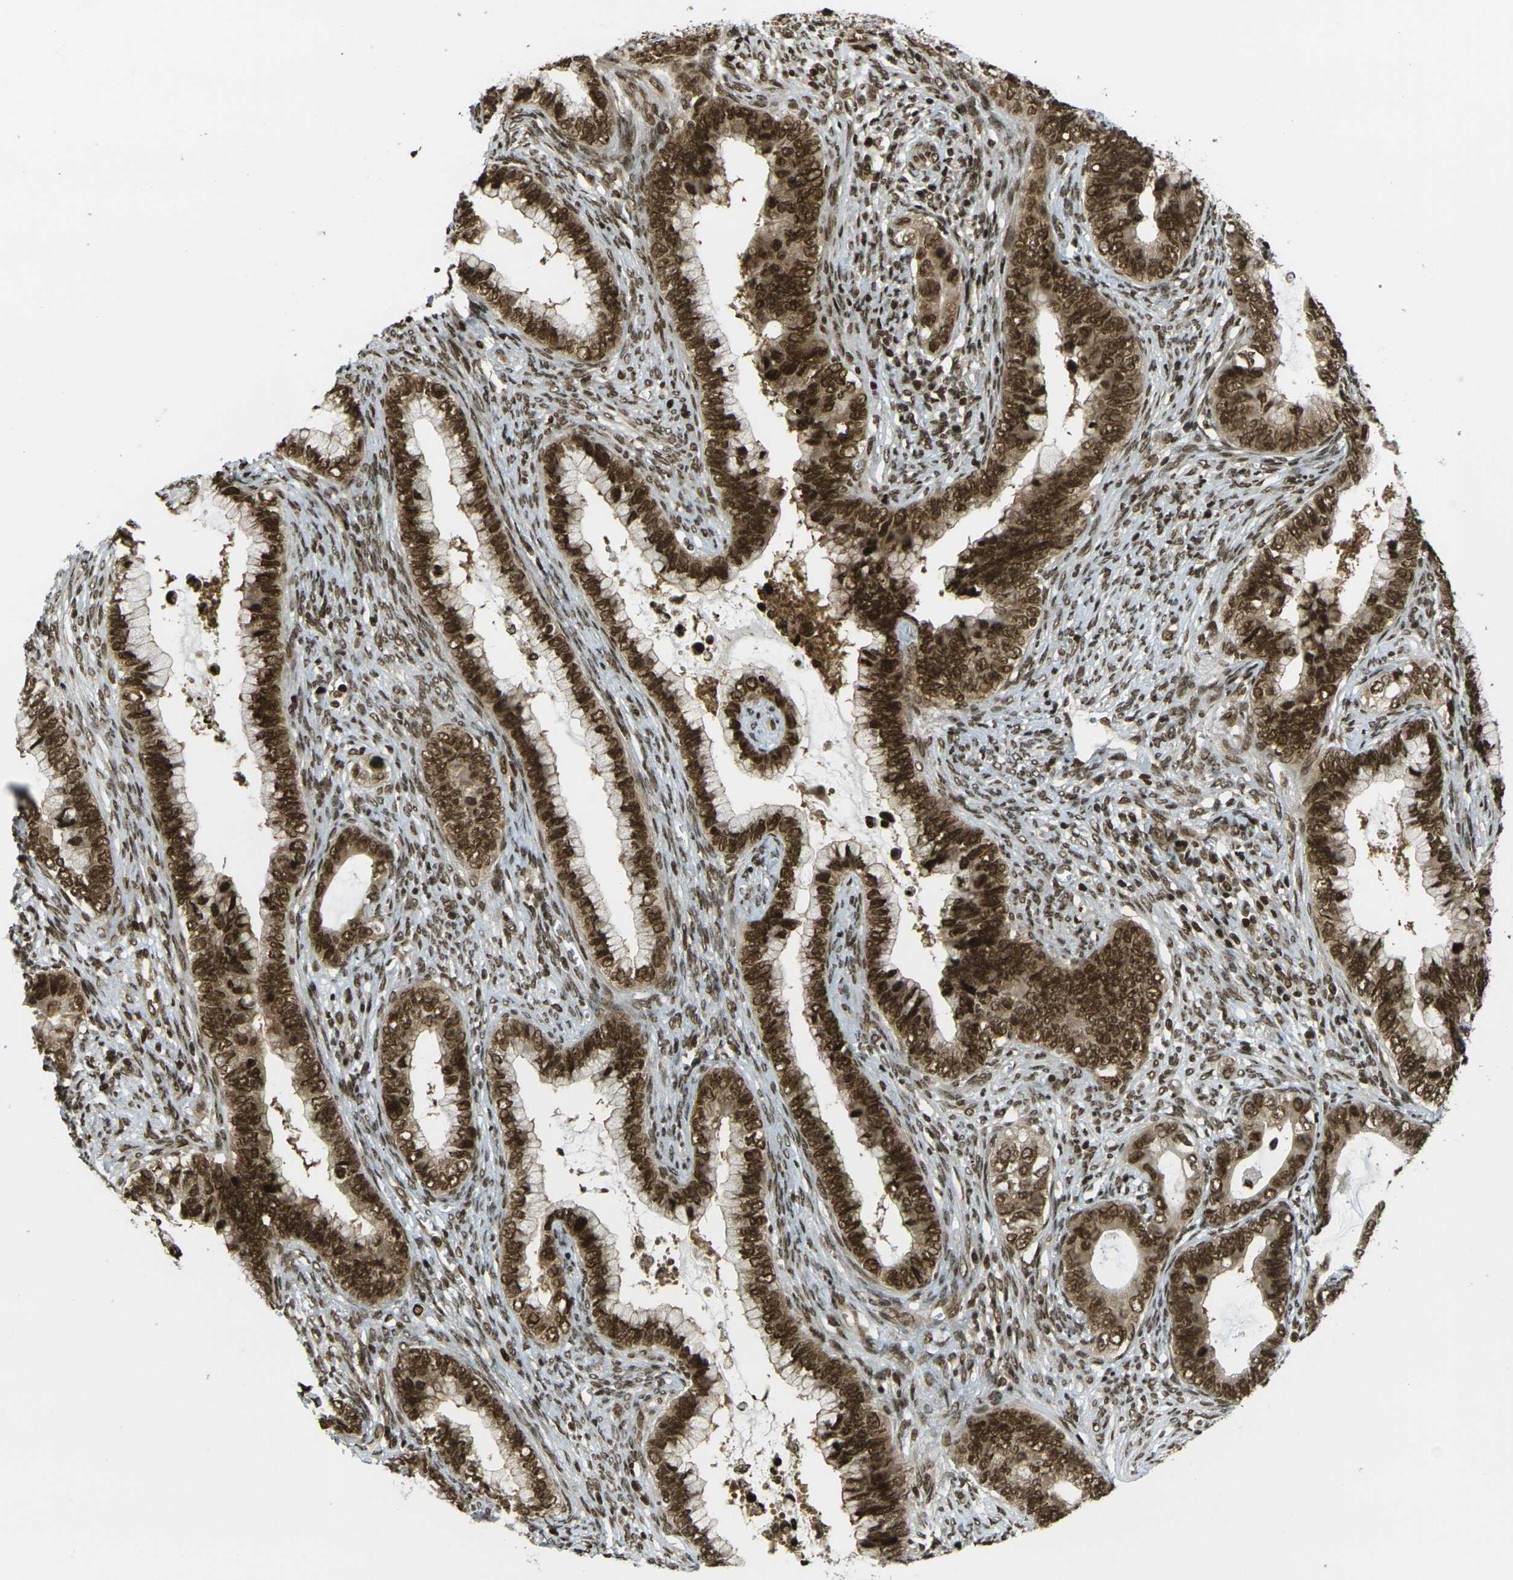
{"staining": {"intensity": "strong", "quantity": ">75%", "location": "cytoplasmic/membranous,nuclear"}, "tissue": "cervical cancer", "cell_type": "Tumor cells", "image_type": "cancer", "snomed": [{"axis": "morphology", "description": "Adenocarcinoma, NOS"}, {"axis": "topography", "description": "Cervix"}], "caption": "This image reveals immunohistochemistry staining of human adenocarcinoma (cervical), with high strong cytoplasmic/membranous and nuclear positivity in about >75% of tumor cells.", "gene": "RUVBL2", "patient": {"sex": "female", "age": 44}}